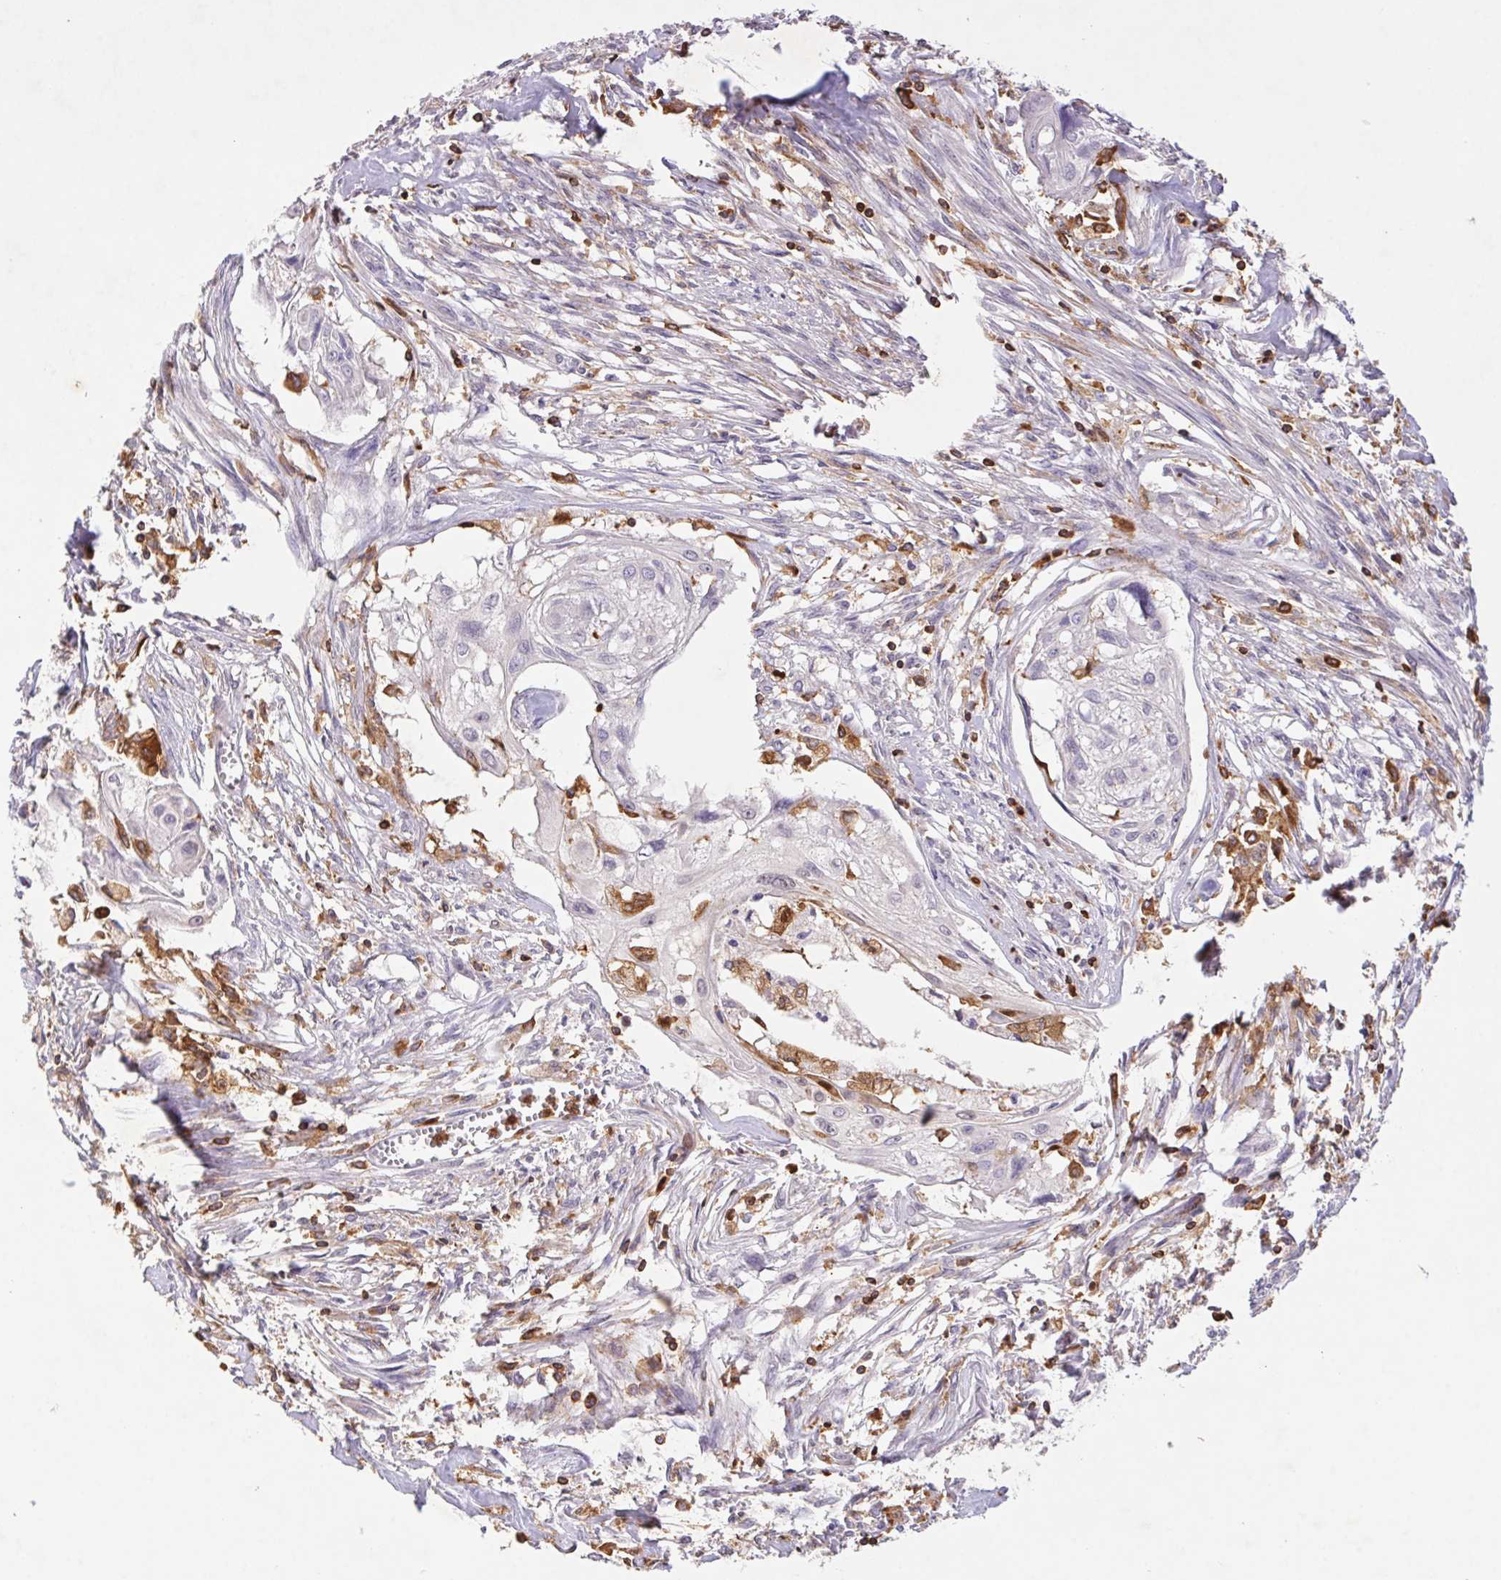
{"staining": {"intensity": "negative", "quantity": "none", "location": "none"}, "tissue": "cervical cancer", "cell_type": "Tumor cells", "image_type": "cancer", "snomed": [{"axis": "morphology", "description": "Squamous cell carcinoma, NOS"}, {"axis": "topography", "description": "Cervix"}], "caption": "IHC histopathology image of cervical squamous cell carcinoma stained for a protein (brown), which shows no staining in tumor cells.", "gene": "APBB1IP", "patient": {"sex": "female", "age": 49}}